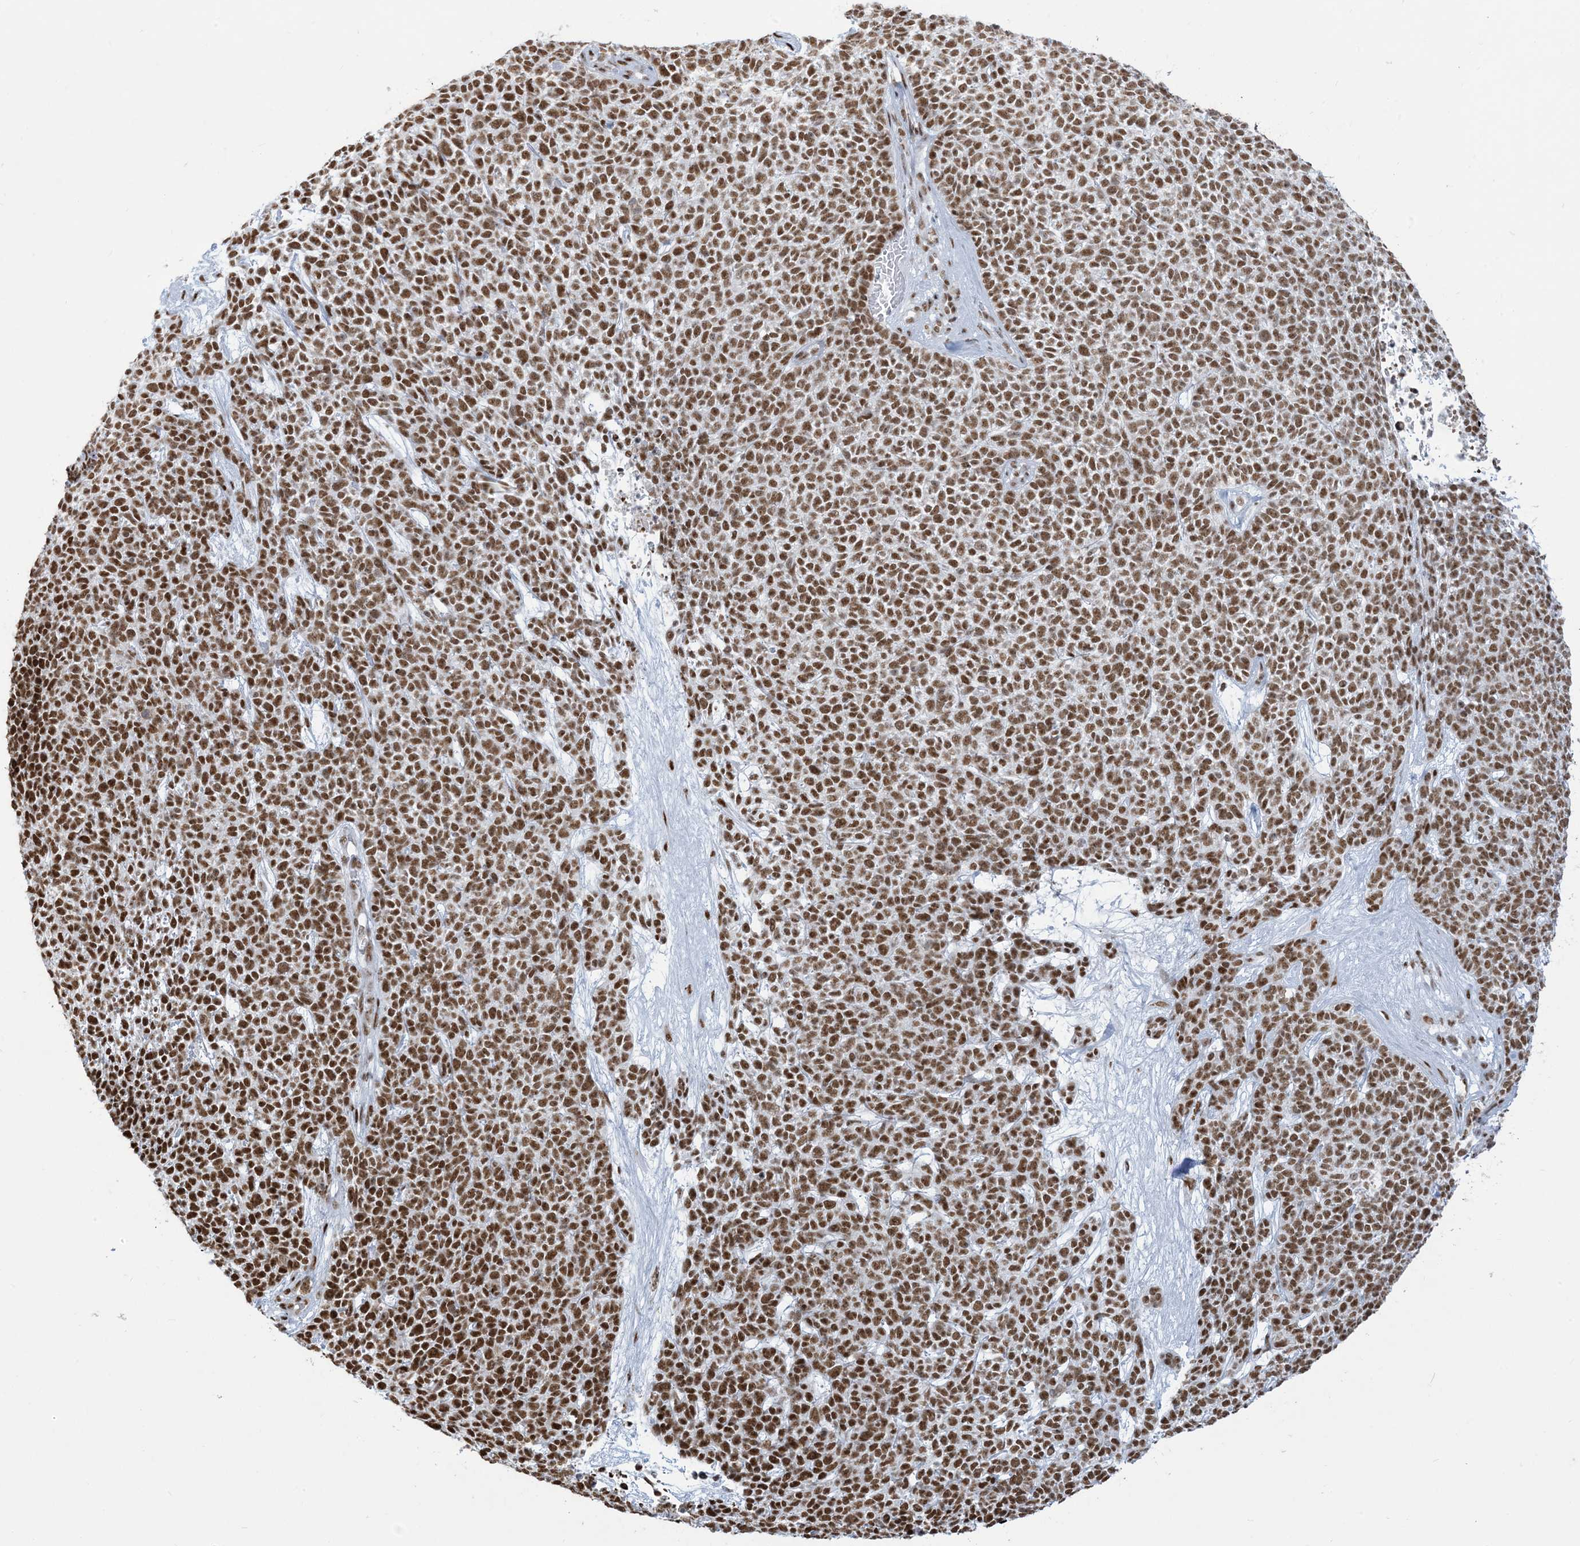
{"staining": {"intensity": "strong", "quantity": ">75%", "location": "nuclear"}, "tissue": "skin cancer", "cell_type": "Tumor cells", "image_type": "cancer", "snomed": [{"axis": "morphology", "description": "Basal cell carcinoma"}, {"axis": "topography", "description": "Skin"}], "caption": "IHC image of basal cell carcinoma (skin) stained for a protein (brown), which displays high levels of strong nuclear expression in about >75% of tumor cells.", "gene": "STAG1", "patient": {"sex": "female", "age": 84}}